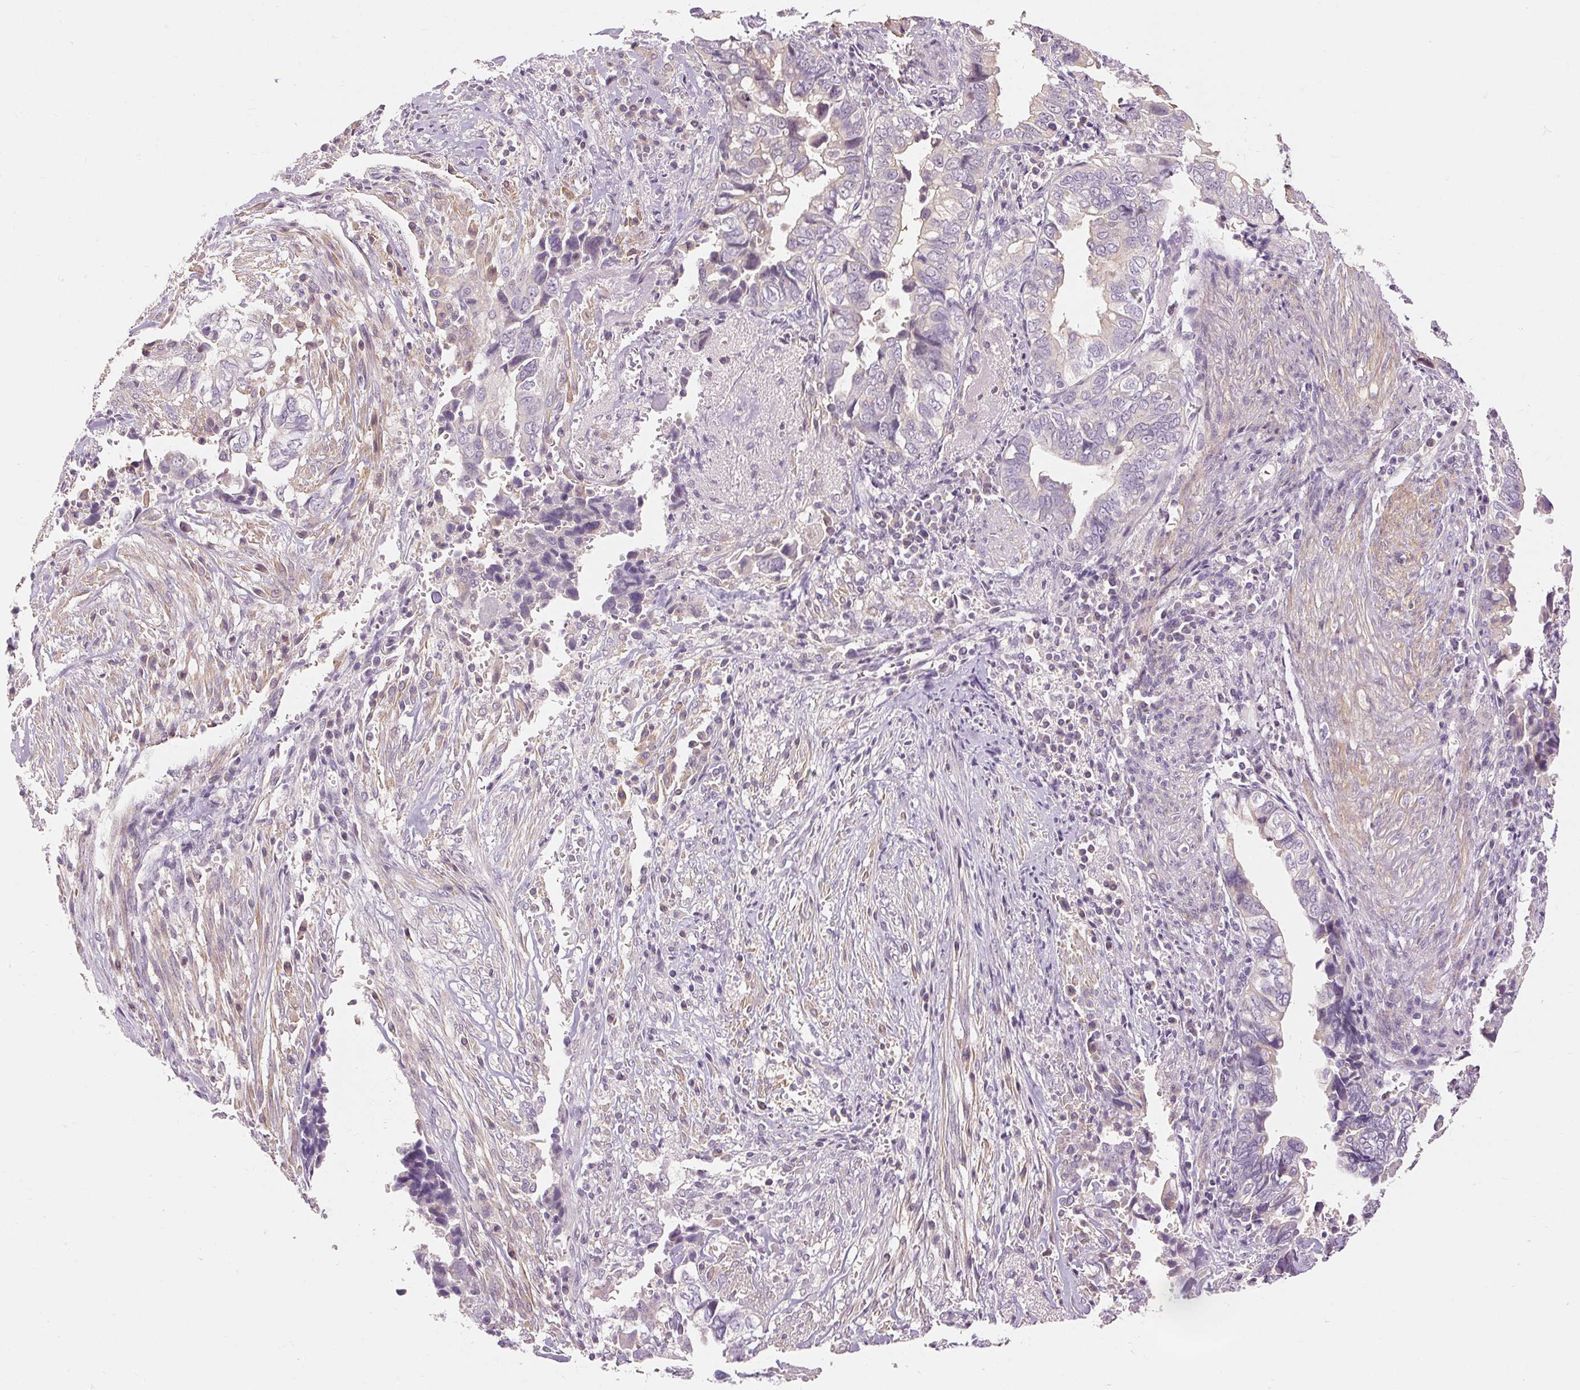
{"staining": {"intensity": "negative", "quantity": "none", "location": "none"}, "tissue": "liver cancer", "cell_type": "Tumor cells", "image_type": "cancer", "snomed": [{"axis": "morphology", "description": "Cholangiocarcinoma"}, {"axis": "topography", "description": "Liver"}], "caption": "Immunohistochemistry of human cholangiocarcinoma (liver) reveals no staining in tumor cells. Nuclei are stained in blue.", "gene": "CAPN3", "patient": {"sex": "female", "age": 79}}